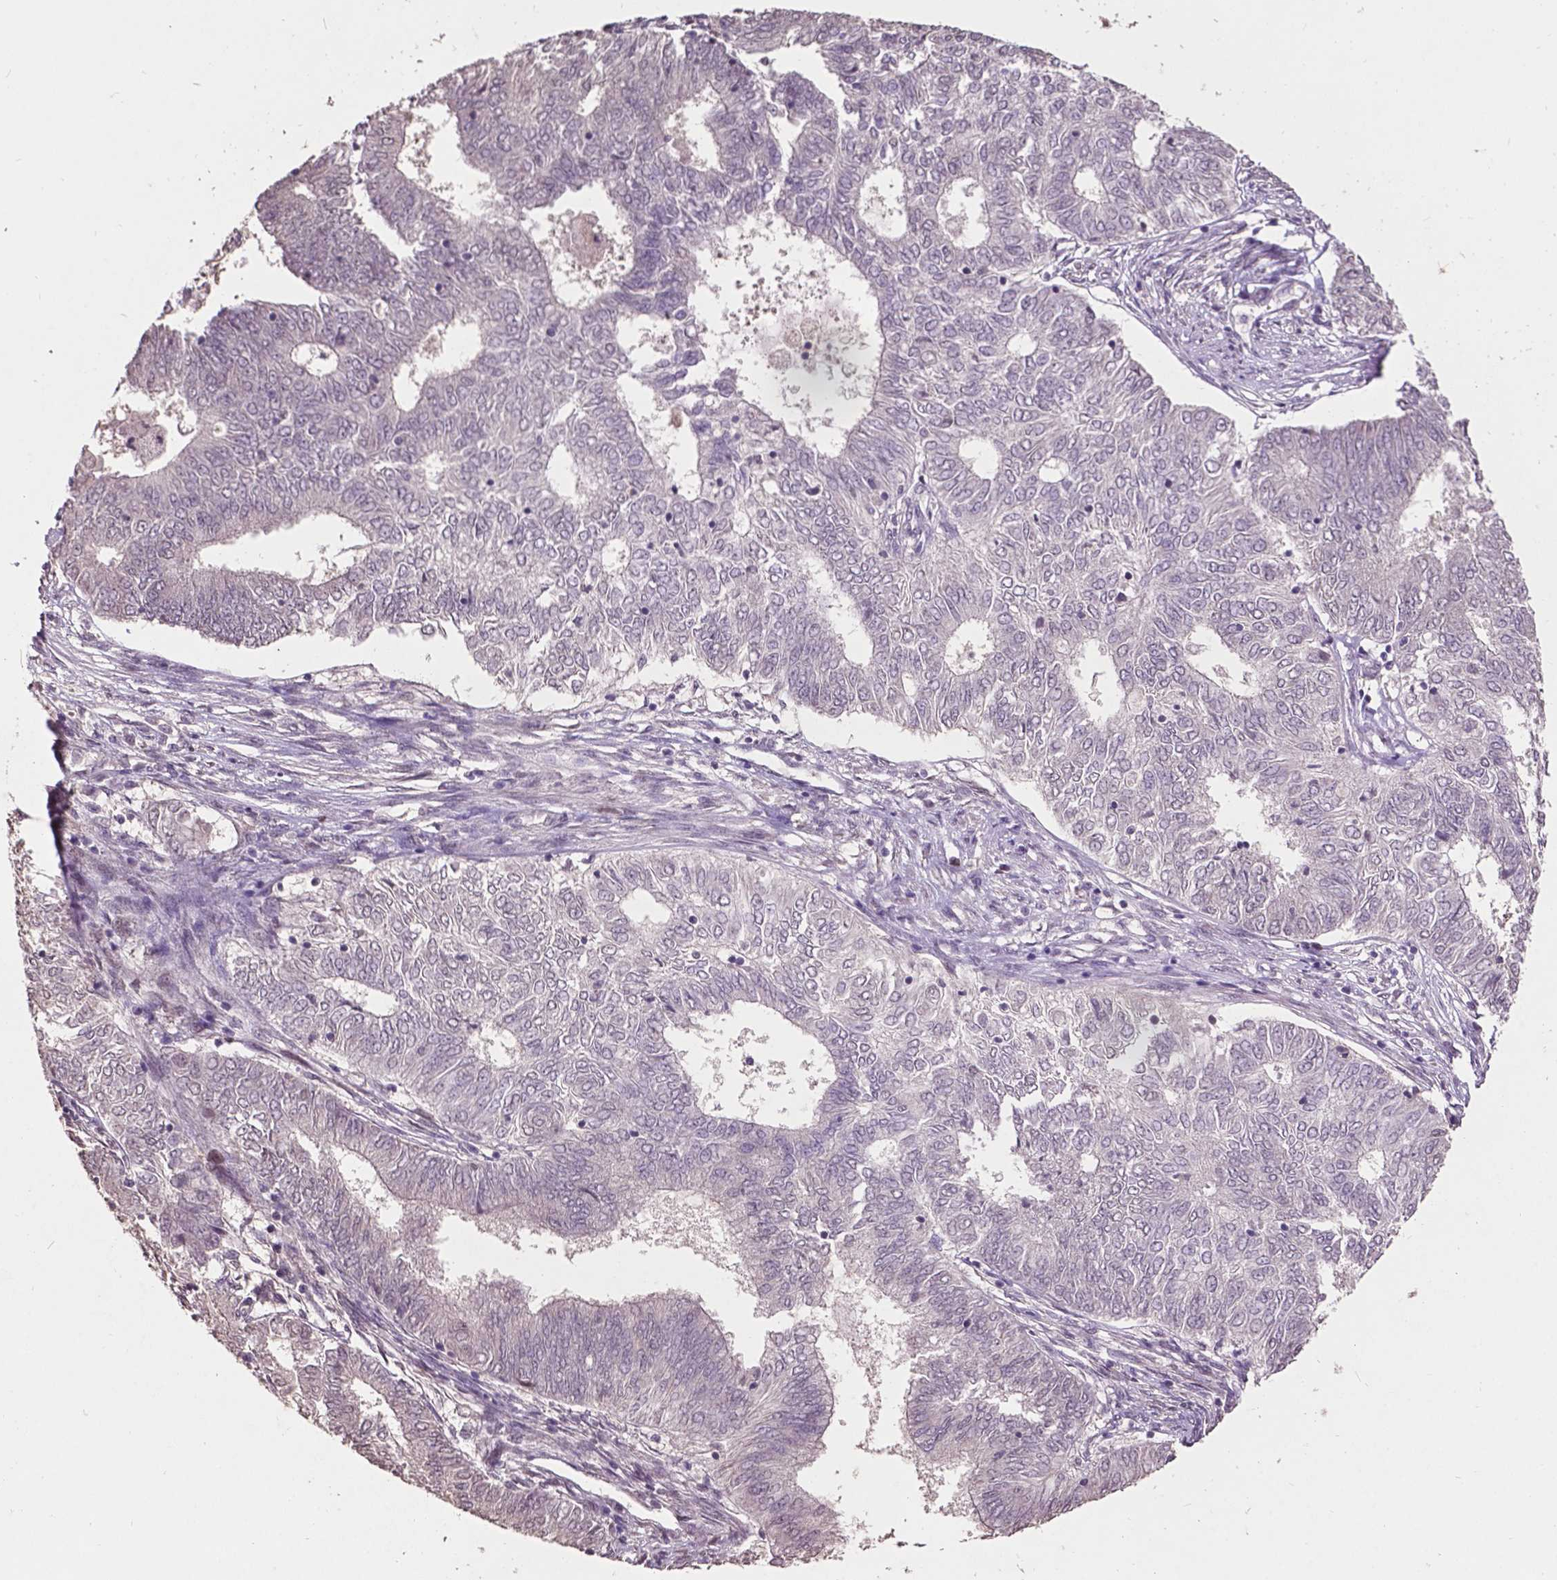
{"staining": {"intensity": "negative", "quantity": "none", "location": "none"}, "tissue": "endometrial cancer", "cell_type": "Tumor cells", "image_type": "cancer", "snomed": [{"axis": "morphology", "description": "Adenocarcinoma, NOS"}, {"axis": "topography", "description": "Endometrium"}], "caption": "Human endometrial adenocarcinoma stained for a protein using IHC displays no expression in tumor cells.", "gene": "GLRA2", "patient": {"sex": "female", "age": 62}}